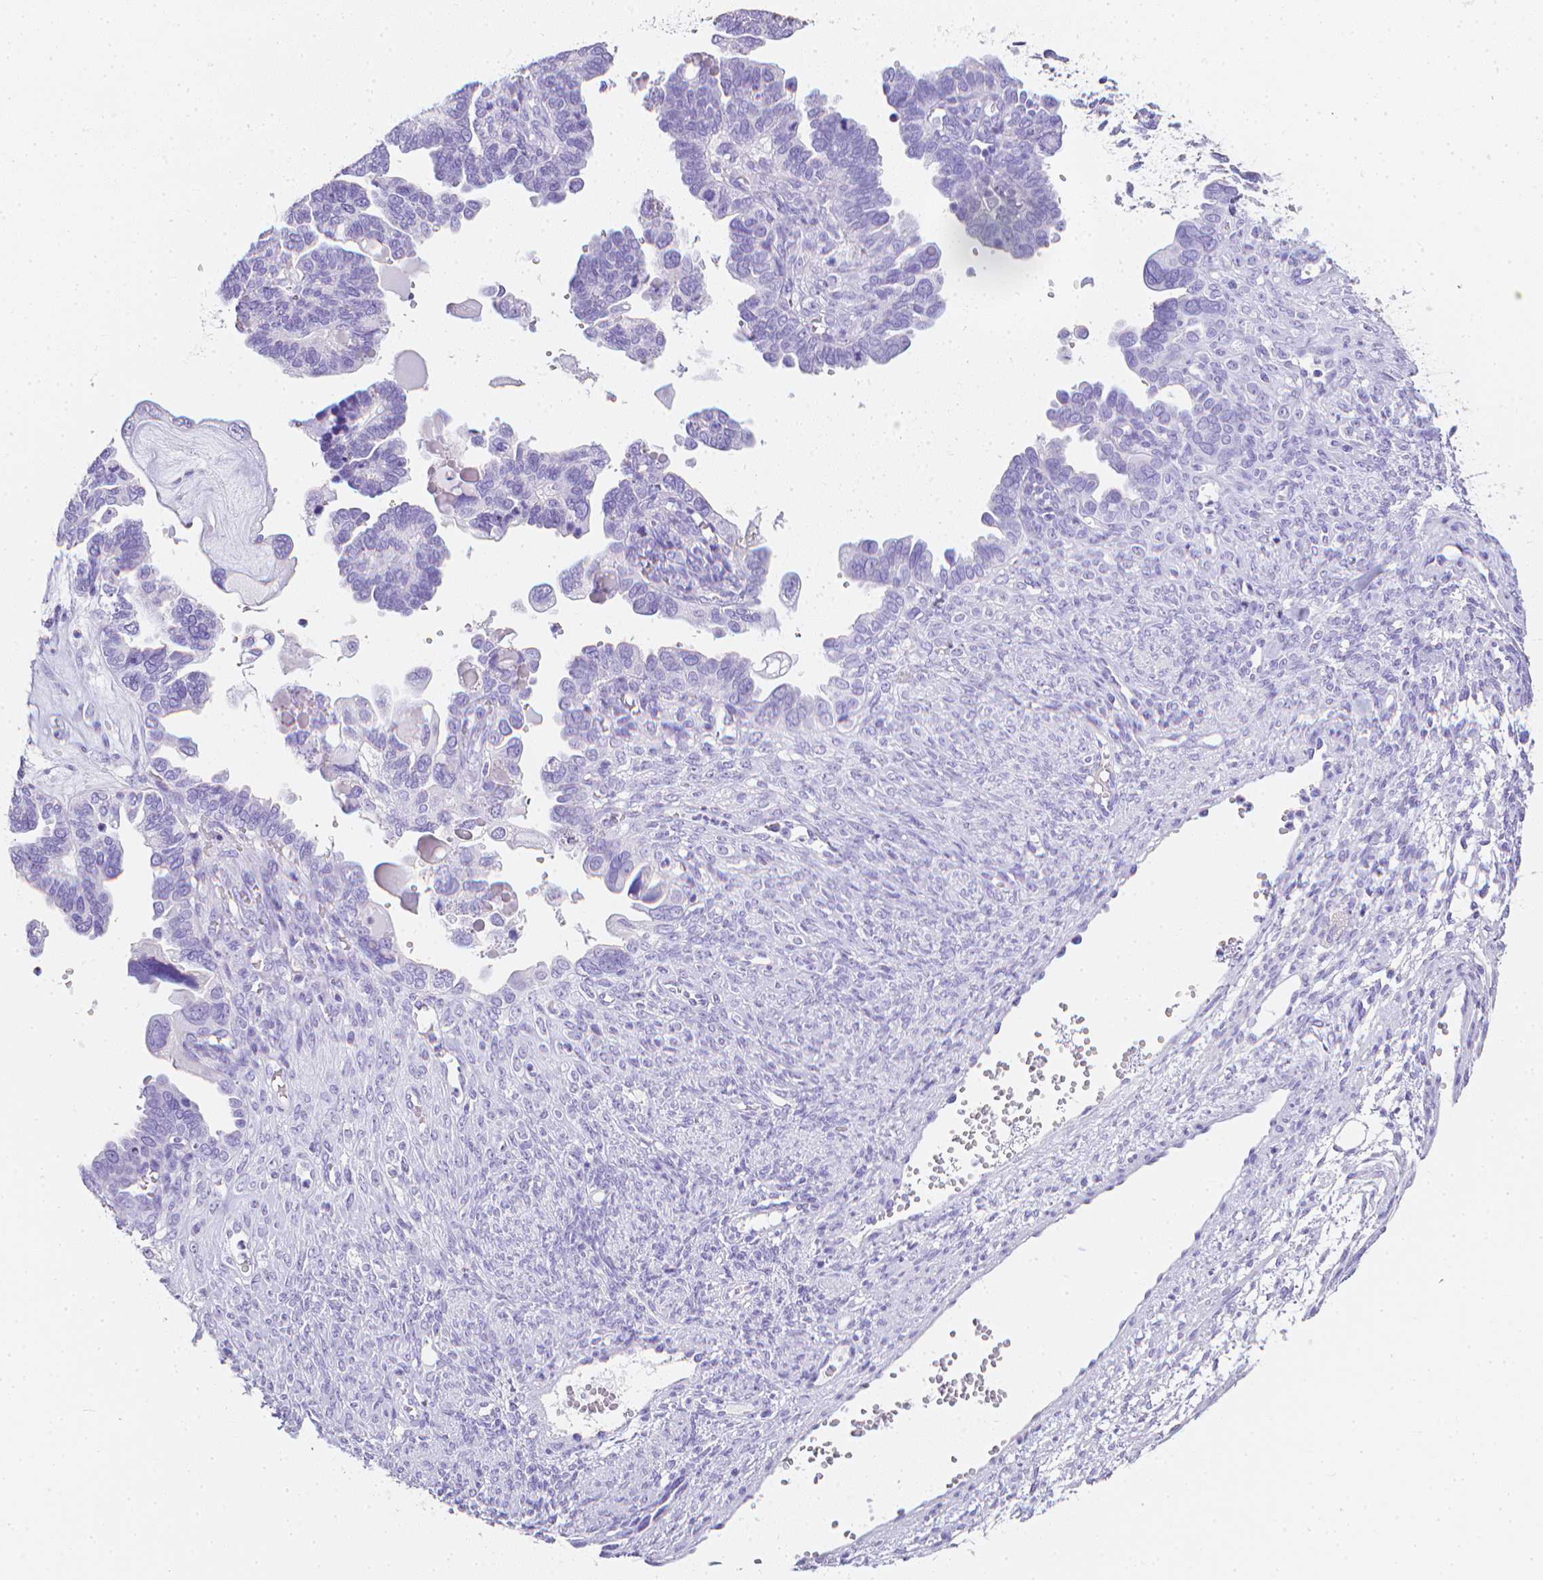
{"staining": {"intensity": "negative", "quantity": "none", "location": "none"}, "tissue": "ovarian cancer", "cell_type": "Tumor cells", "image_type": "cancer", "snomed": [{"axis": "morphology", "description": "Cystadenocarcinoma, serous, NOS"}, {"axis": "topography", "description": "Ovary"}], "caption": "This is a photomicrograph of immunohistochemistry (IHC) staining of ovarian cancer (serous cystadenocarcinoma), which shows no positivity in tumor cells.", "gene": "LGALS4", "patient": {"sex": "female", "age": 51}}